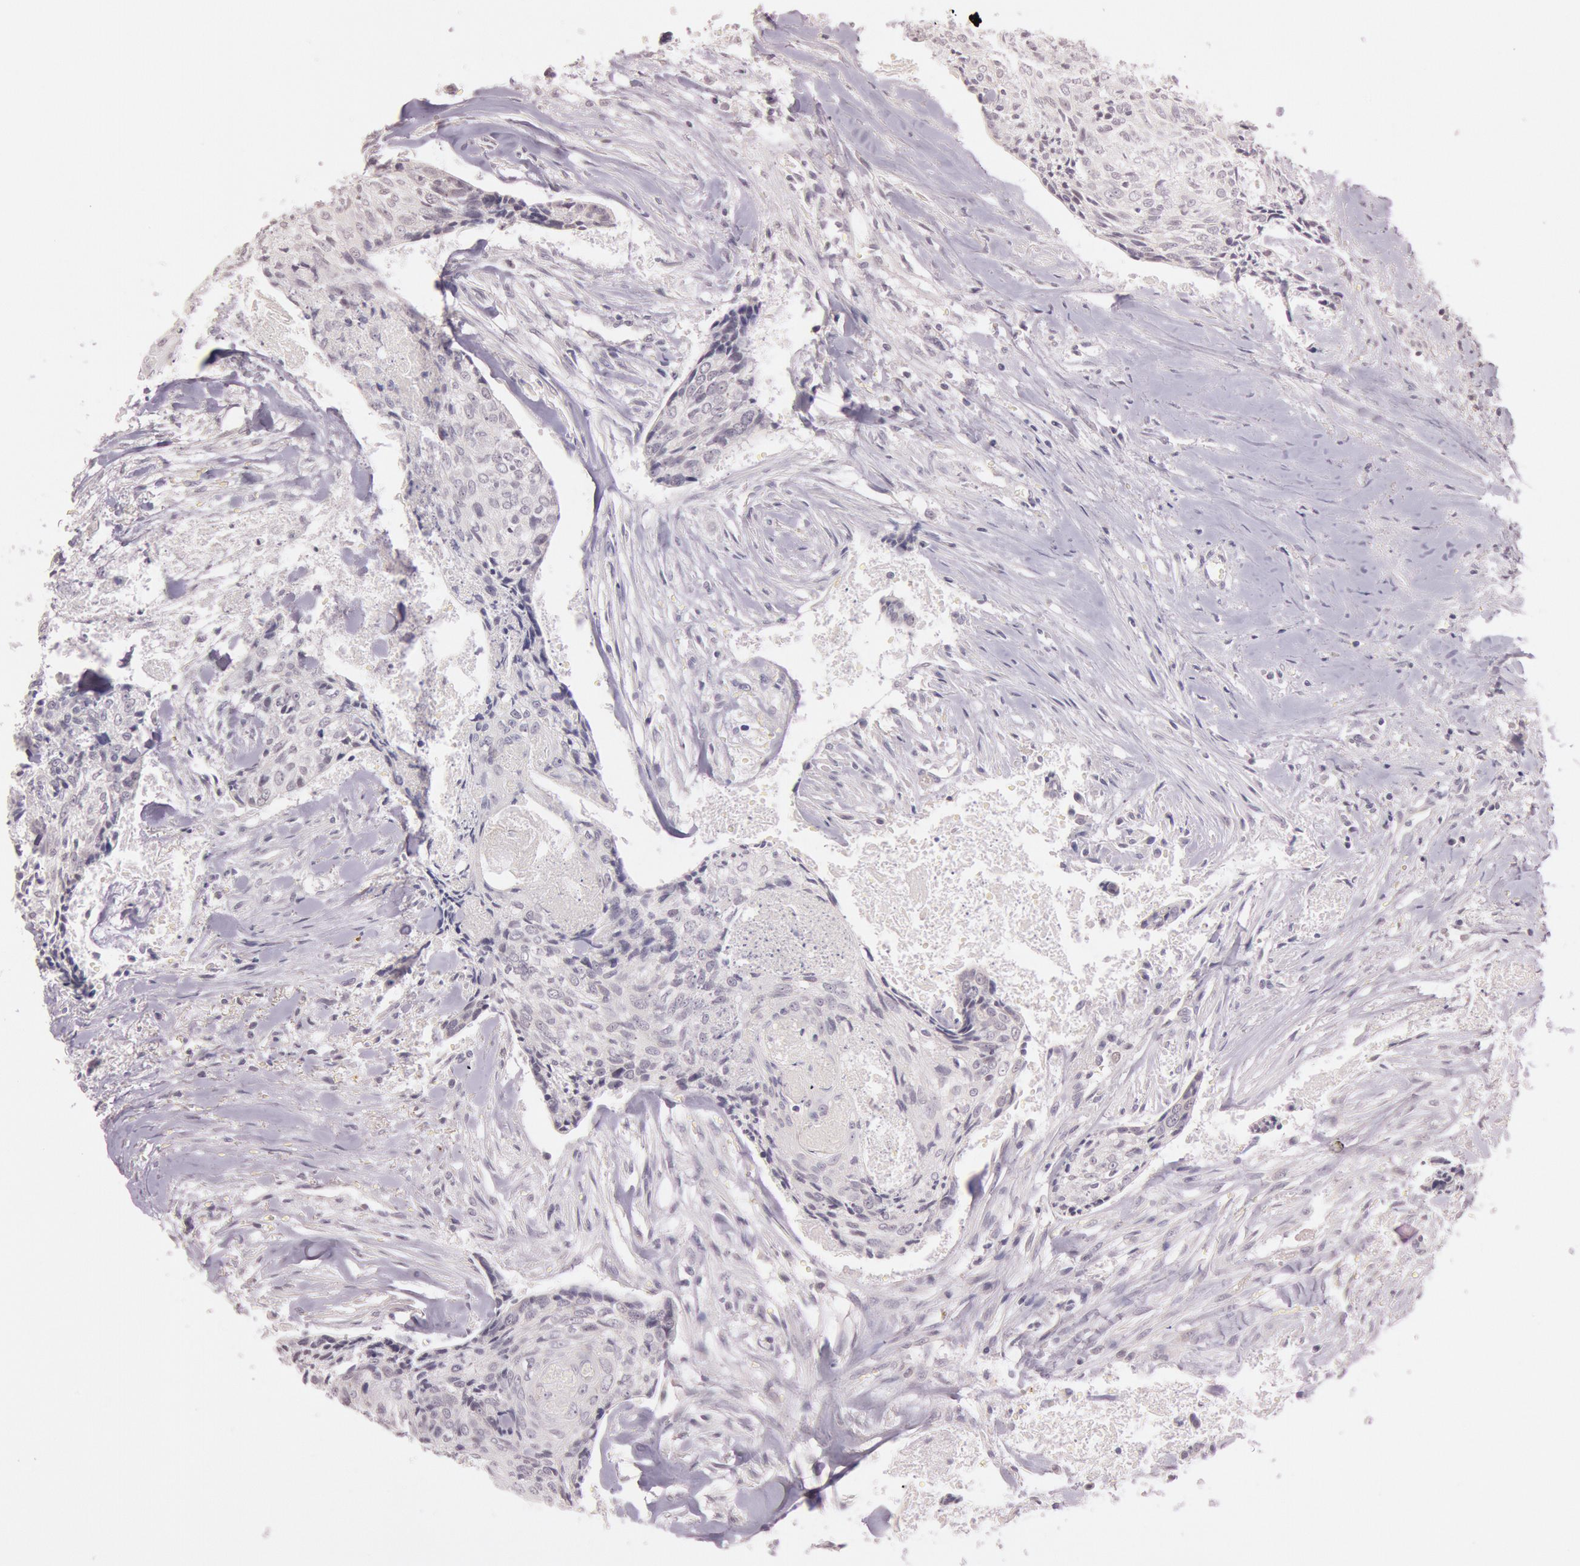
{"staining": {"intensity": "negative", "quantity": "none", "location": "none"}, "tissue": "head and neck cancer", "cell_type": "Tumor cells", "image_type": "cancer", "snomed": [{"axis": "morphology", "description": "Squamous cell carcinoma, NOS"}, {"axis": "topography", "description": "Salivary gland"}, {"axis": "topography", "description": "Head-Neck"}], "caption": "High power microscopy histopathology image of an immunohistochemistry photomicrograph of head and neck squamous cell carcinoma, revealing no significant expression in tumor cells.", "gene": "KDM6A", "patient": {"sex": "male", "age": 70}}